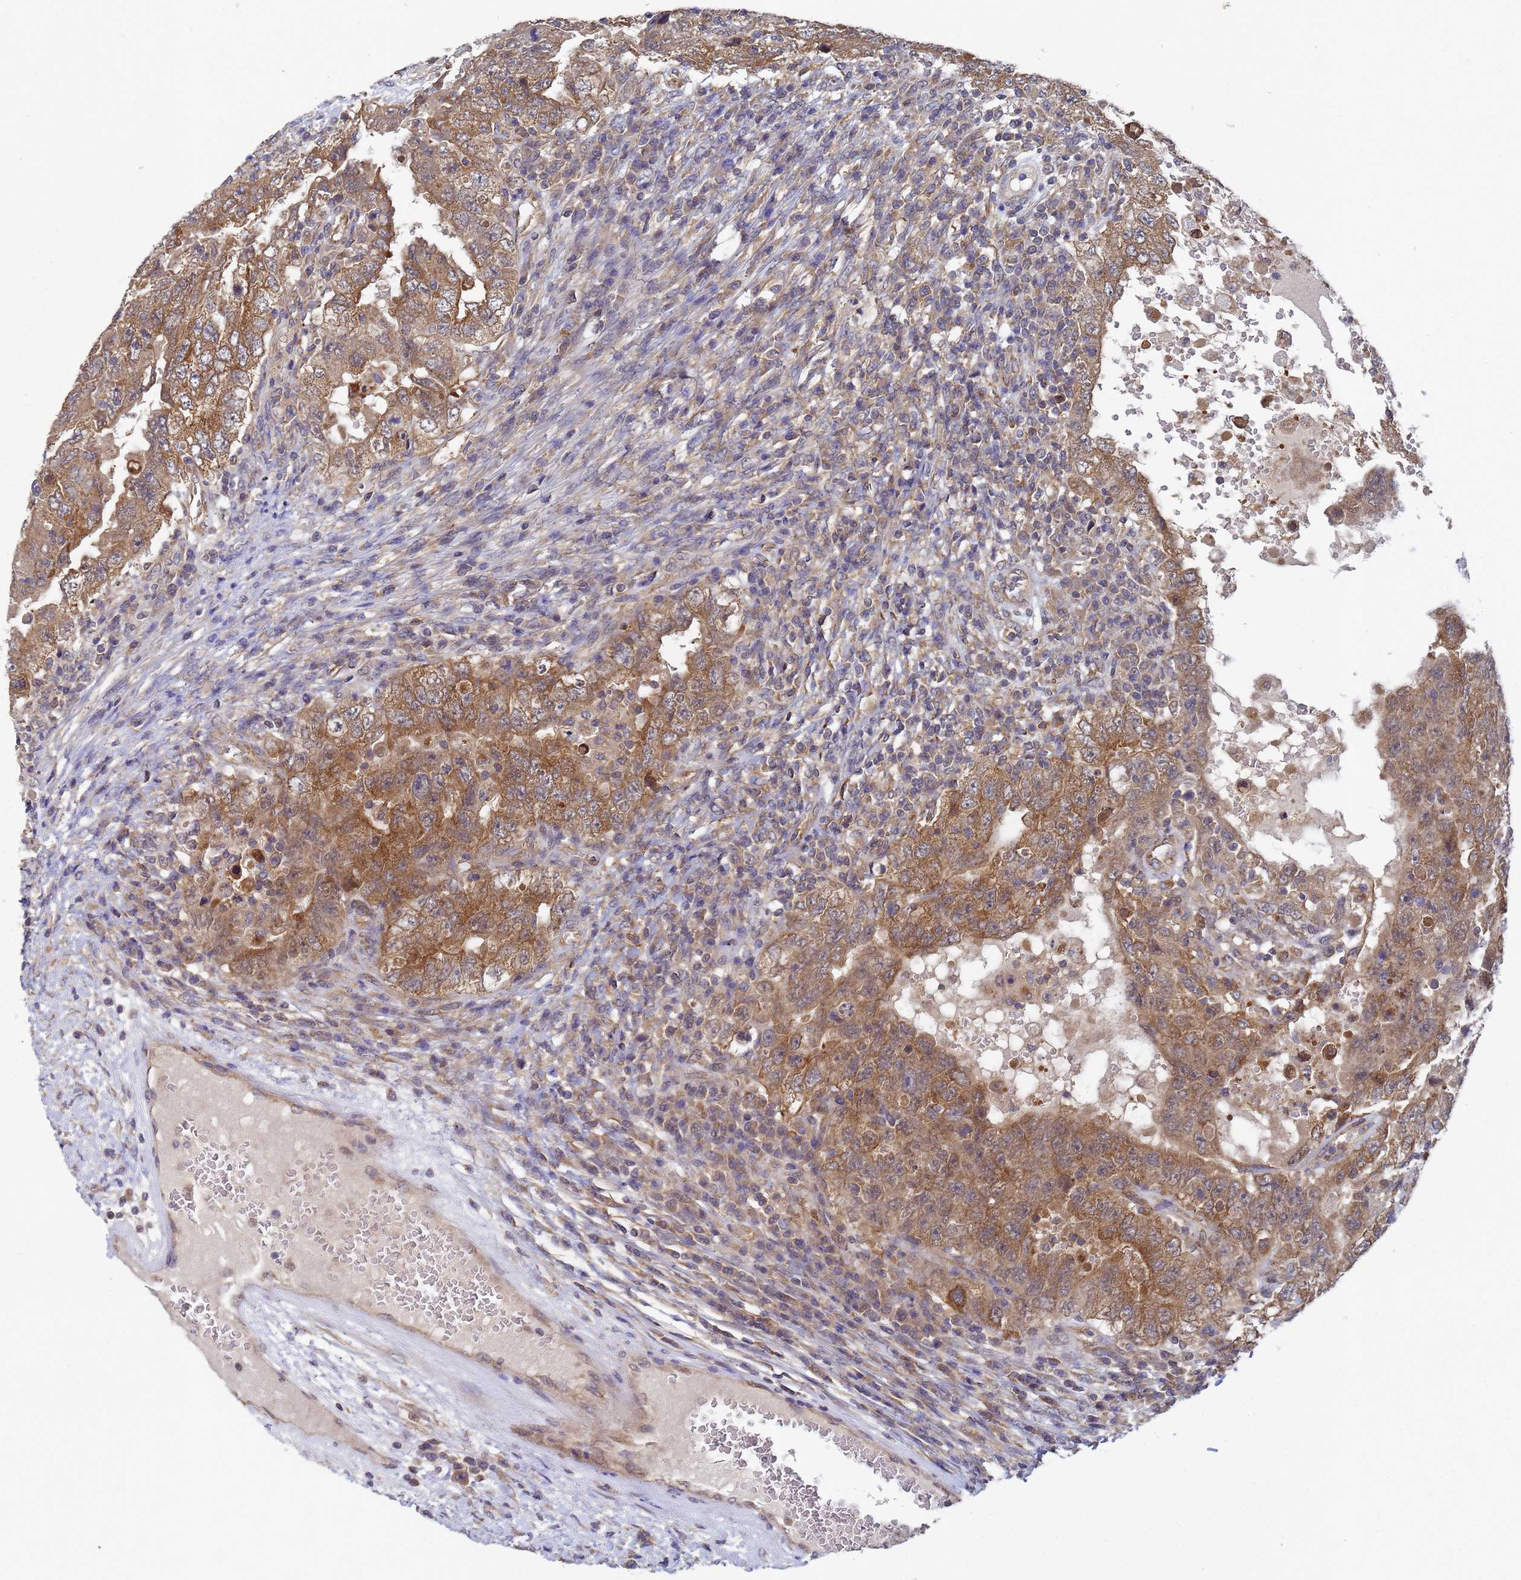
{"staining": {"intensity": "moderate", "quantity": ">75%", "location": "cytoplasmic/membranous"}, "tissue": "testis cancer", "cell_type": "Tumor cells", "image_type": "cancer", "snomed": [{"axis": "morphology", "description": "Carcinoma, Embryonal, NOS"}, {"axis": "topography", "description": "Testis"}], "caption": "Testis embryonal carcinoma stained with a brown dye demonstrates moderate cytoplasmic/membranous positive expression in about >75% of tumor cells.", "gene": "ALS2CL", "patient": {"sex": "male", "age": 26}}